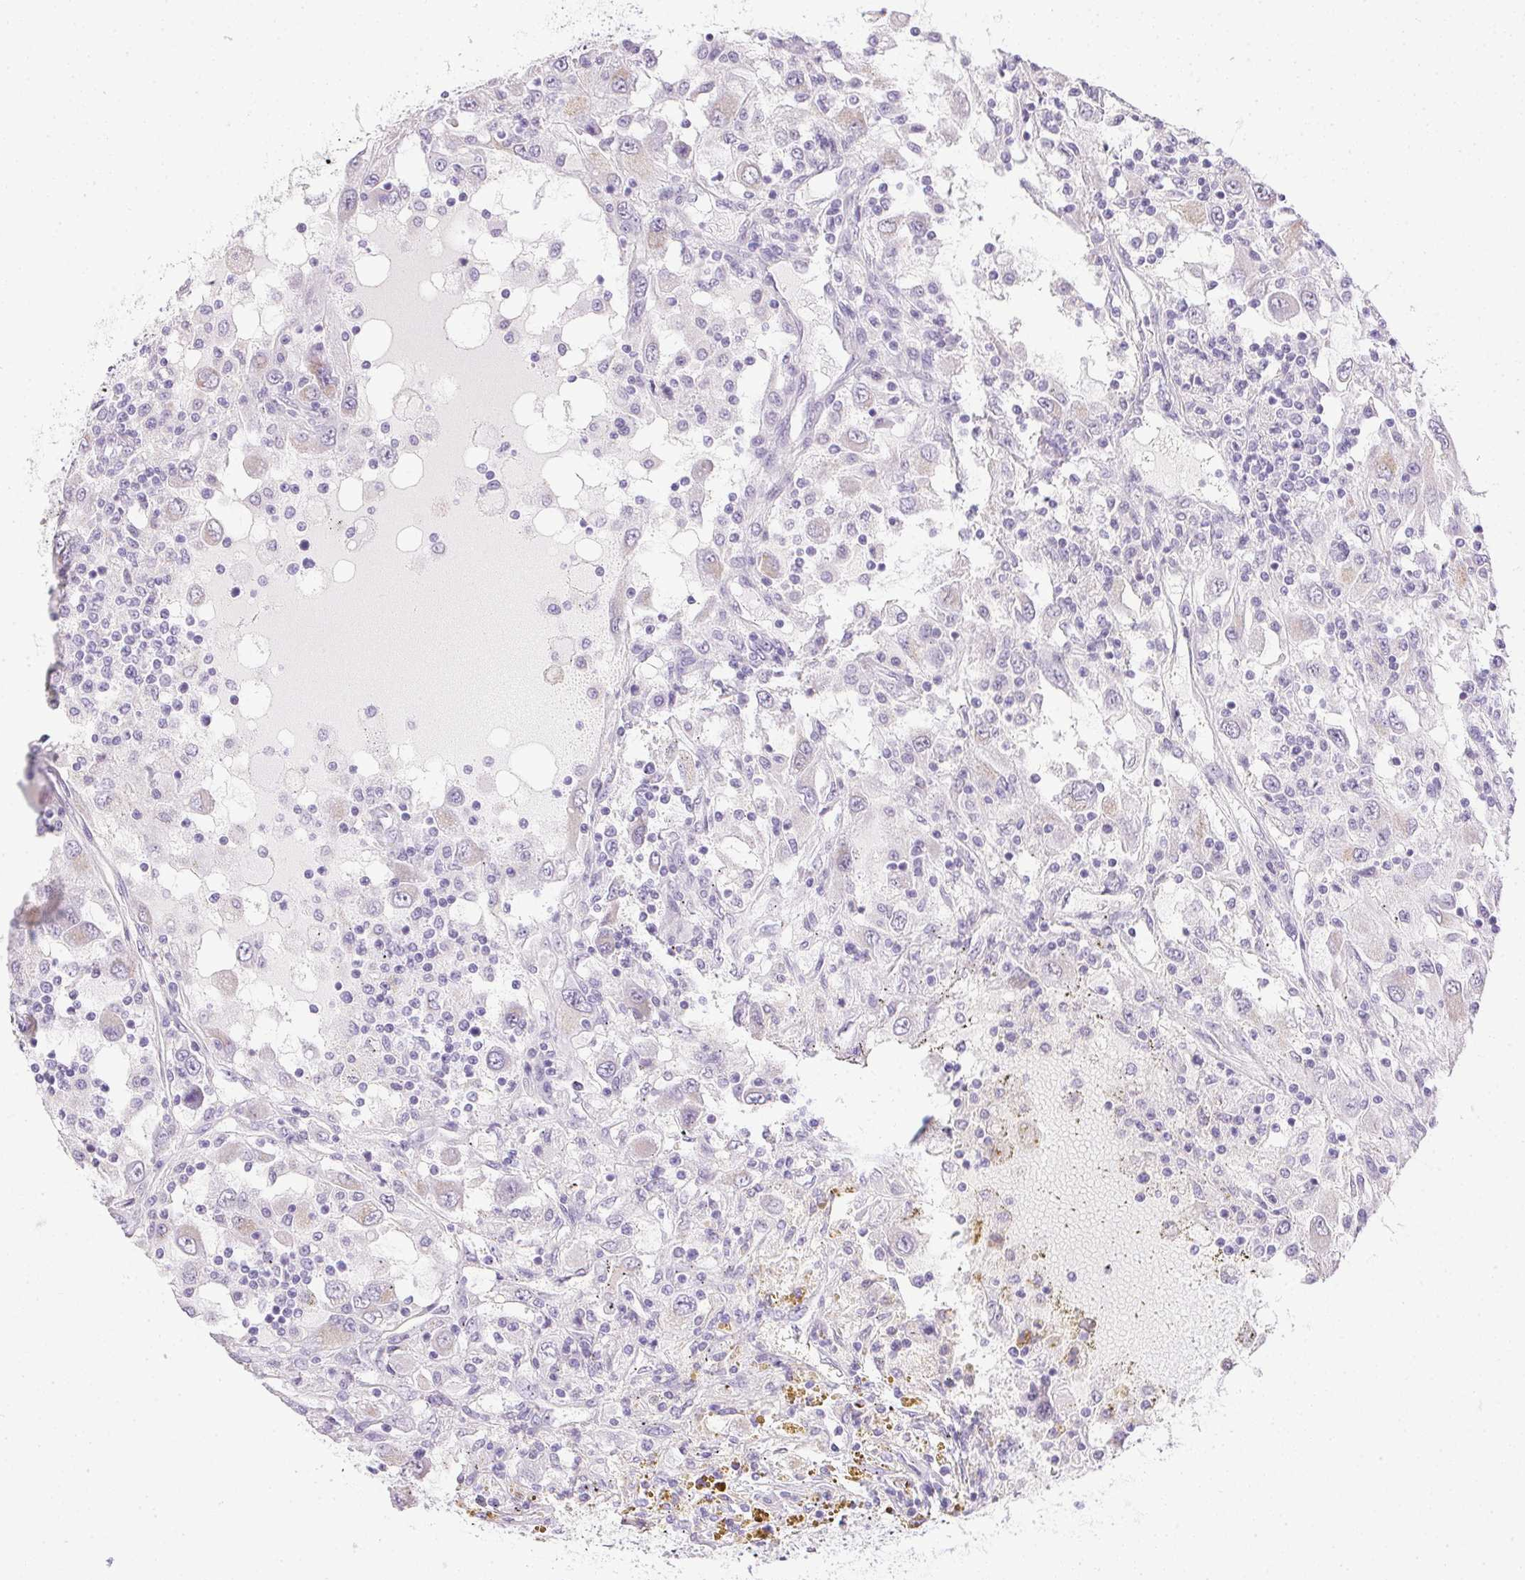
{"staining": {"intensity": "negative", "quantity": "none", "location": "none"}, "tissue": "renal cancer", "cell_type": "Tumor cells", "image_type": "cancer", "snomed": [{"axis": "morphology", "description": "Adenocarcinoma, NOS"}, {"axis": "topography", "description": "Kidney"}], "caption": "Immunohistochemistry of renal cancer (adenocarcinoma) displays no positivity in tumor cells. (DAB (3,3'-diaminobenzidine) immunohistochemistry visualized using brightfield microscopy, high magnification).", "gene": "PRL", "patient": {"sex": "female", "age": 67}}